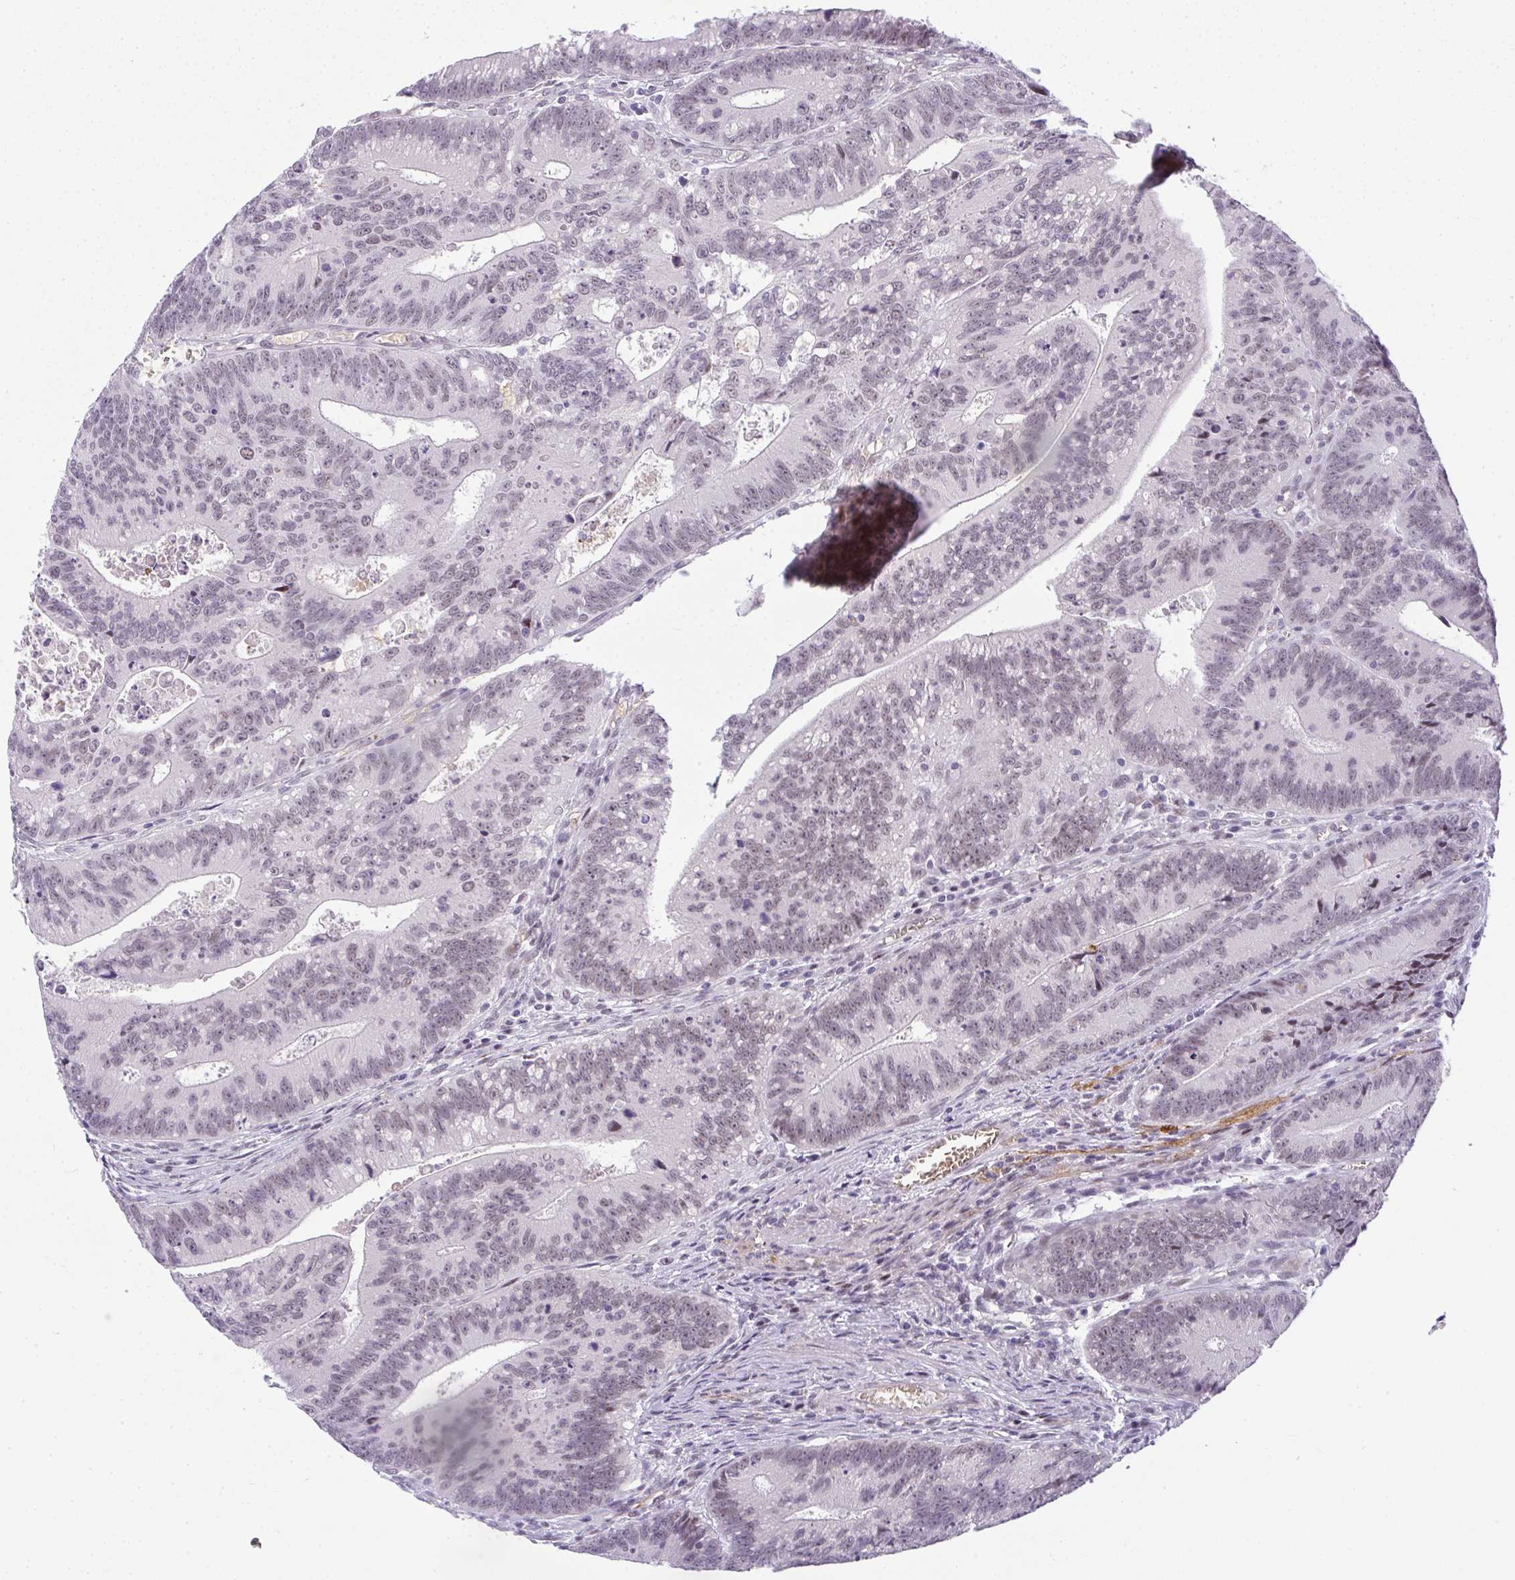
{"staining": {"intensity": "weak", "quantity": "<25%", "location": "nuclear"}, "tissue": "colorectal cancer", "cell_type": "Tumor cells", "image_type": "cancer", "snomed": [{"axis": "morphology", "description": "Adenocarcinoma, NOS"}, {"axis": "topography", "description": "Rectum"}], "caption": "Immunohistochemistry image of human colorectal cancer stained for a protein (brown), which demonstrates no staining in tumor cells. (DAB (3,3'-diaminobenzidine) IHC, high magnification).", "gene": "TNMD", "patient": {"sex": "female", "age": 81}}